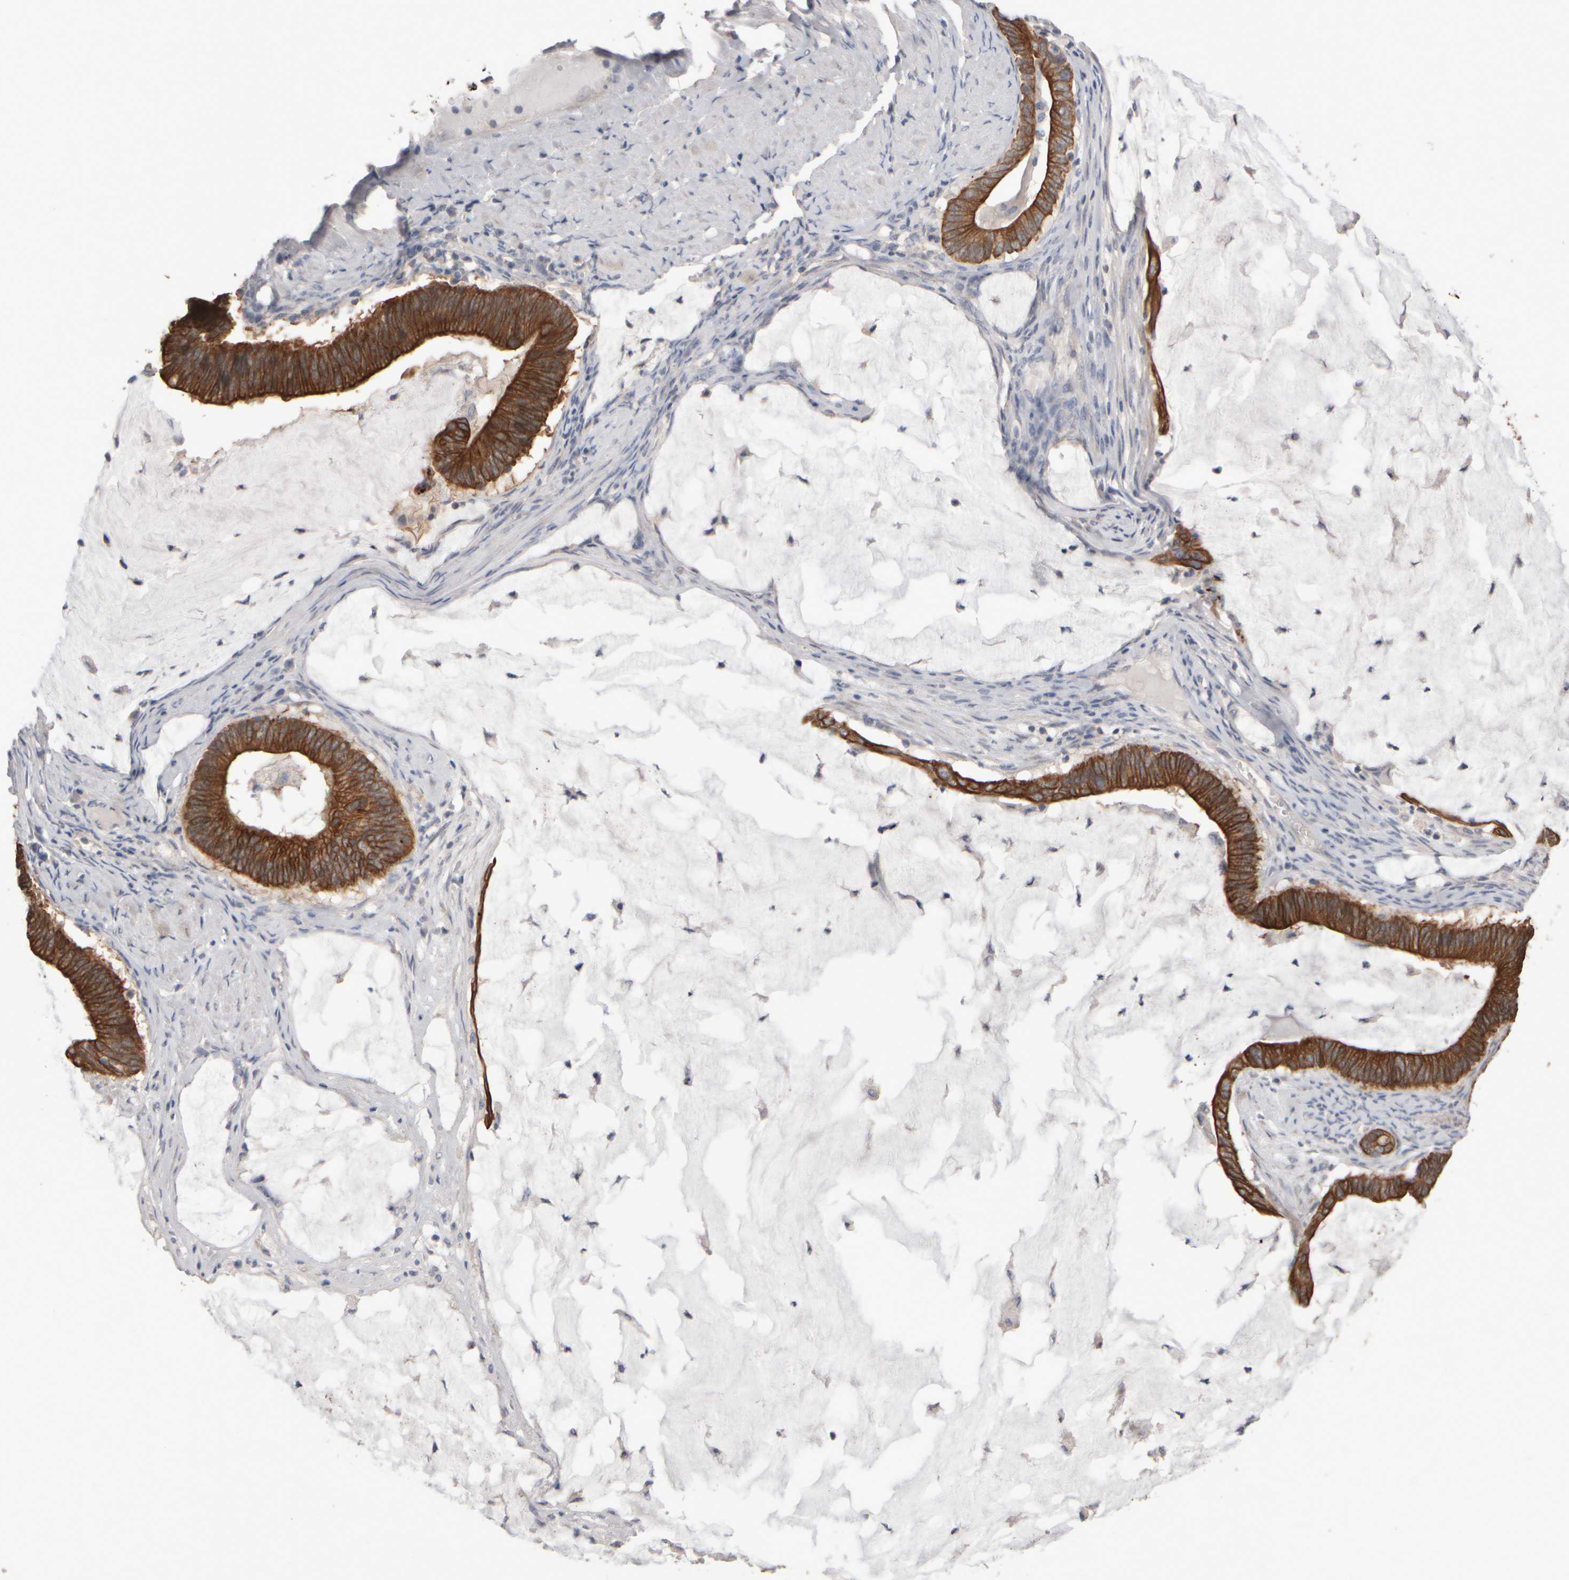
{"staining": {"intensity": "strong", "quantity": ">75%", "location": "cytoplasmic/membranous"}, "tissue": "ovarian cancer", "cell_type": "Tumor cells", "image_type": "cancer", "snomed": [{"axis": "morphology", "description": "Cystadenocarcinoma, mucinous, NOS"}, {"axis": "topography", "description": "Ovary"}], "caption": "Protein expression analysis of human mucinous cystadenocarcinoma (ovarian) reveals strong cytoplasmic/membranous positivity in approximately >75% of tumor cells. The protein is stained brown, and the nuclei are stained in blue (DAB (3,3'-diaminobenzidine) IHC with brightfield microscopy, high magnification).", "gene": "EPHX2", "patient": {"sex": "female", "age": 61}}